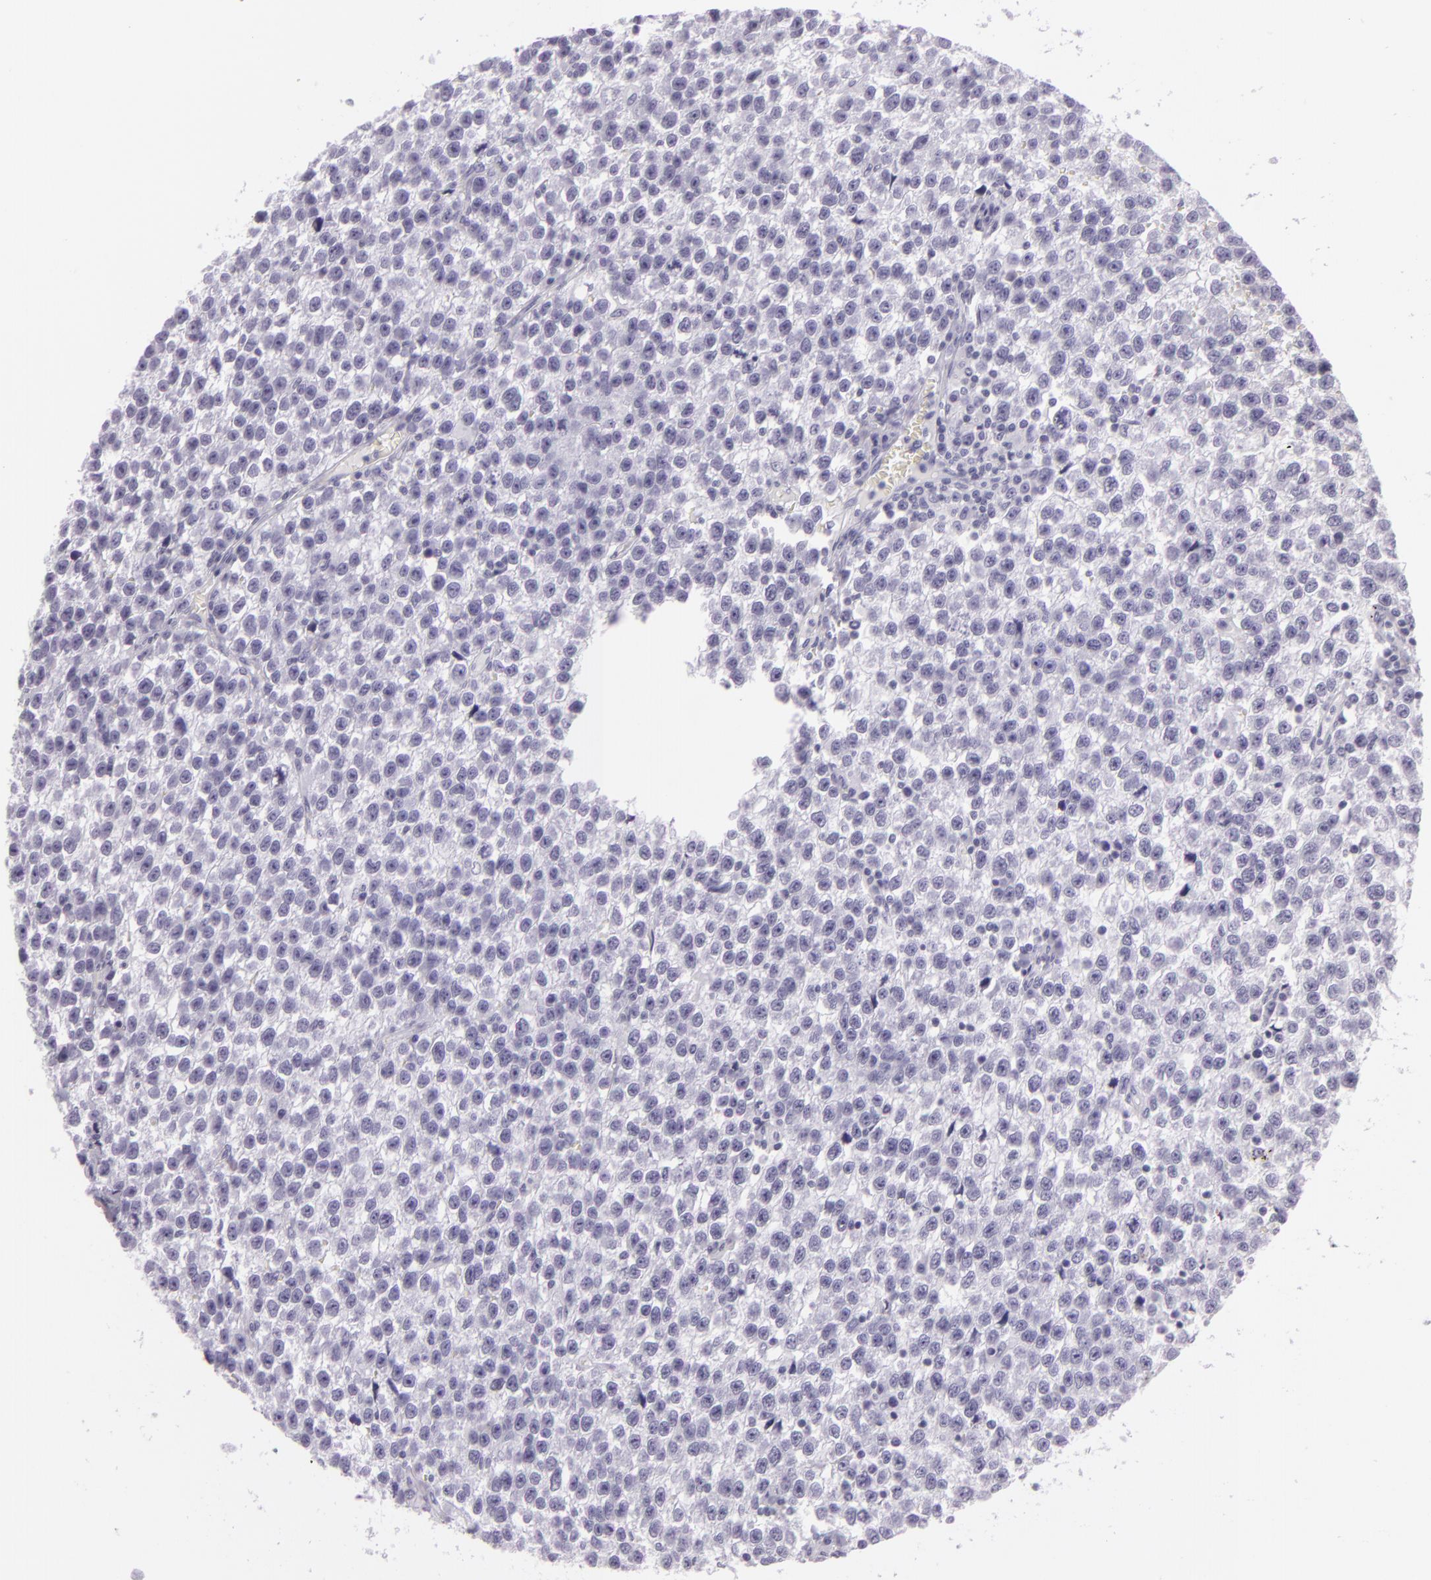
{"staining": {"intensity": "negative", "quantity": "none", "location": "none"}, "tissue": "testis cancer", "cell_type": "Tumor cells", "image_type": "cancer", "snomed": [{"axis": "morphology", "description": "Seminoma, NOS"}, {"axis": "topography", "description": "Testis"}], "caption": "Tumor cells show no significant protein expression in testis seminoma. (Stains: DAB immunohistochemistry with hematoxylin counter stain, Microscopy: brightfield microscopy at high magnification).", "gene": "MUC6", "patient": {"sex": "male", "age": 35}}